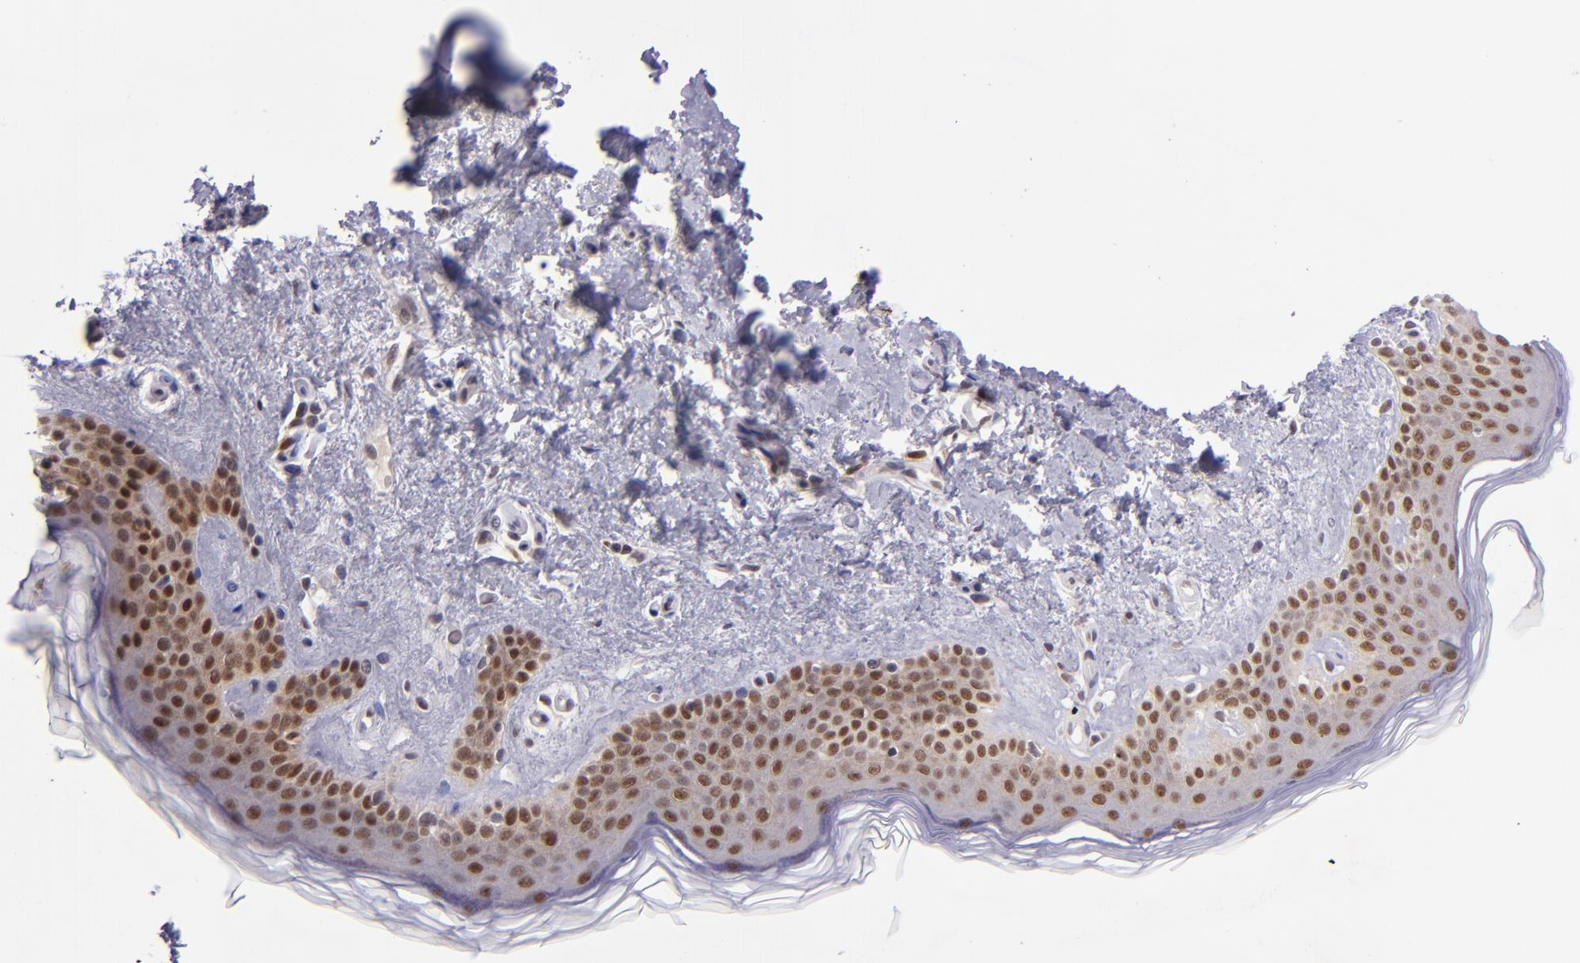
{"staining": {"intensity": "weak", "quantity": "<25%", "location": "nuclear"}, "tissue": "skin cancer", "cell_type": "Tumor cells", "image_type": "cancer", "snomed": [{"axis": "morphology", "description": "Basal cell carcinoma"}, {"axis": "topography", "description": "Skin"}], "caption": "IHC photomicrograph of neoplastic tissue: skin cancer stained with DAB exhibits no significant protein staining in tumor cells.", "gene": "BAG1", "patient": {"sex": "female", "age": 78}}